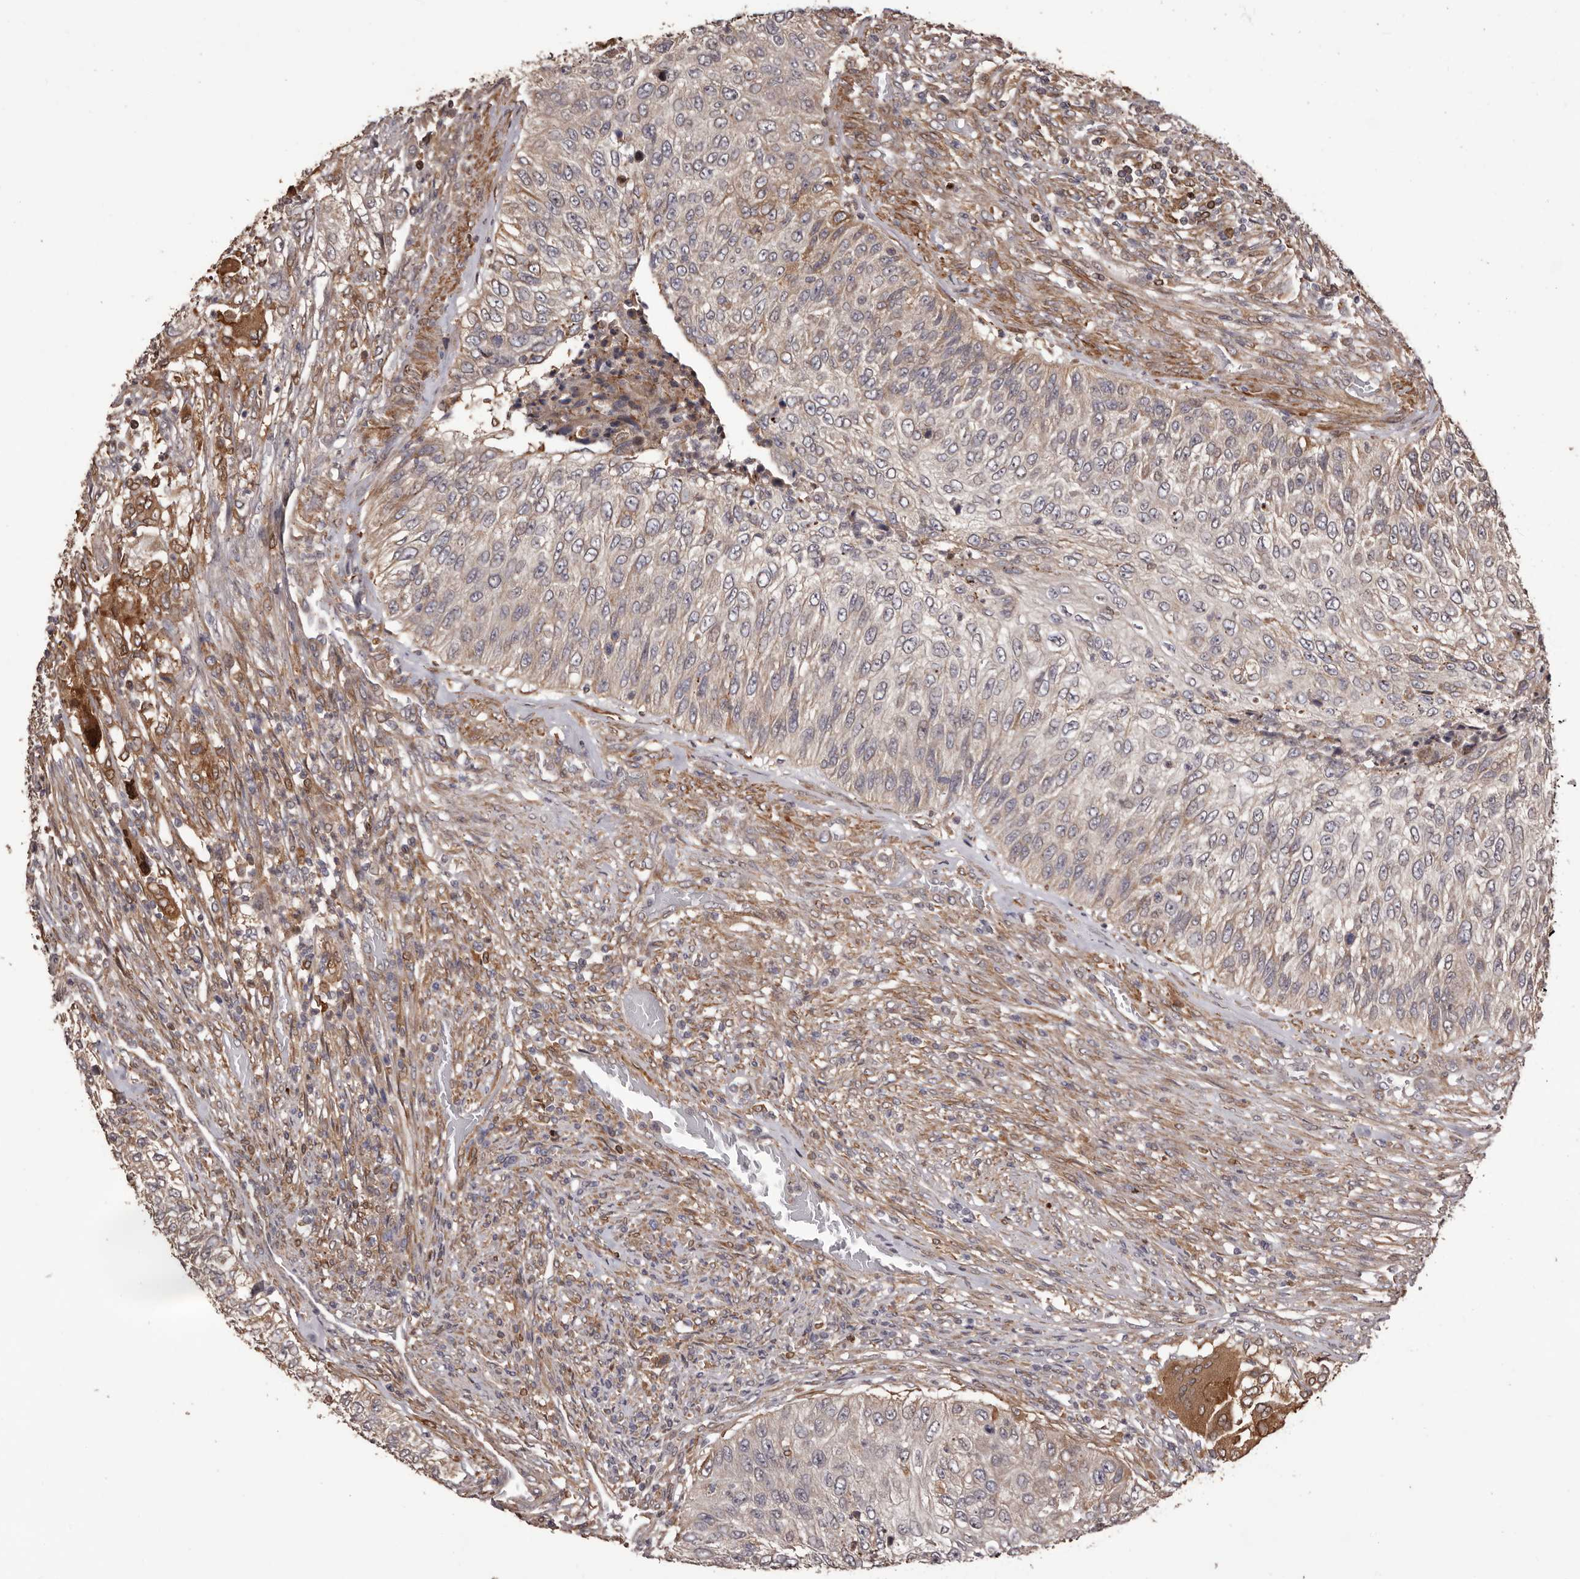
{"staining": {"intensity": "moderate", "quantity": "<25%", "location": "cytoplasmic/membranous"}, "tissue": "urothelial cancer", "cell_type": "Tumor cells", "image_type": "cancer", "snomed": [{"axis": "morphology", "description": "Urothelial carcinoma, High grade"}, {"axis": "topography", "description": "Urinary bladder"}], "caption": "An immunohistochemistry image of tumor tissue is shown. Protein staining in brown labels moderate cytoplasmic/membranous positivity in urothelial cancer within tumor cells.", "gene": "ZCCHC7", "patient": {"sex": "female", "age": 60}}